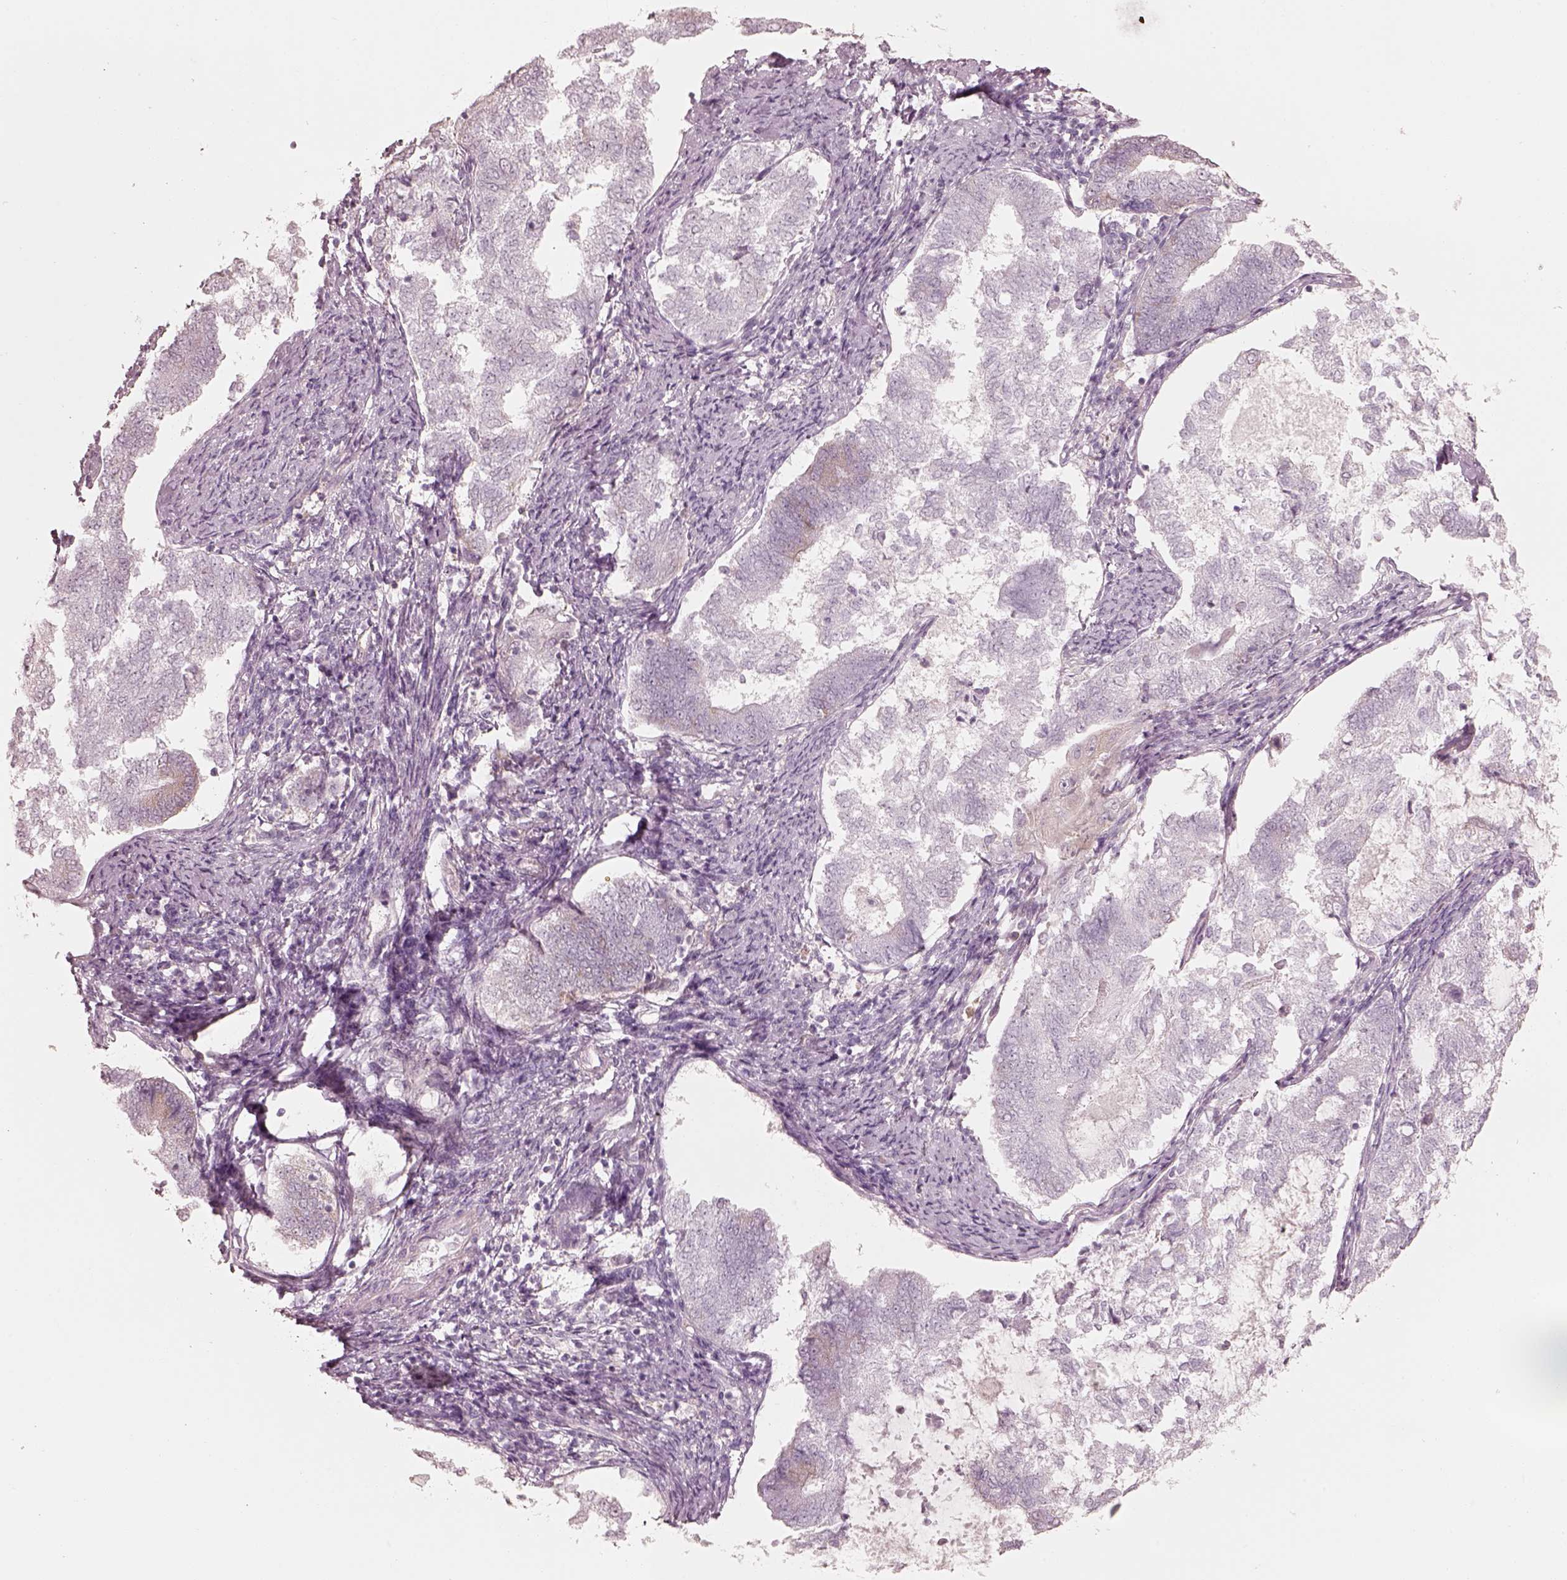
{"staining": {"intensity": "negative", "quantity": "none", "location": "none"}, "tissue": "endometrial cancer", "cell_type": "Tumor cells", "image_type": "cancer", "snomed": [{"axis": "morphology", "description": "Adenocarcinoma, NOS"}, {"axis": "topography", "description": "Endometrium"}], "caption": "An image of endometrial adenocarcinoma stained for a protein exhibits no brown staining in tumor cells.", "gene": "RAB3C", "patient": {"sex": "female", "age": 65}}